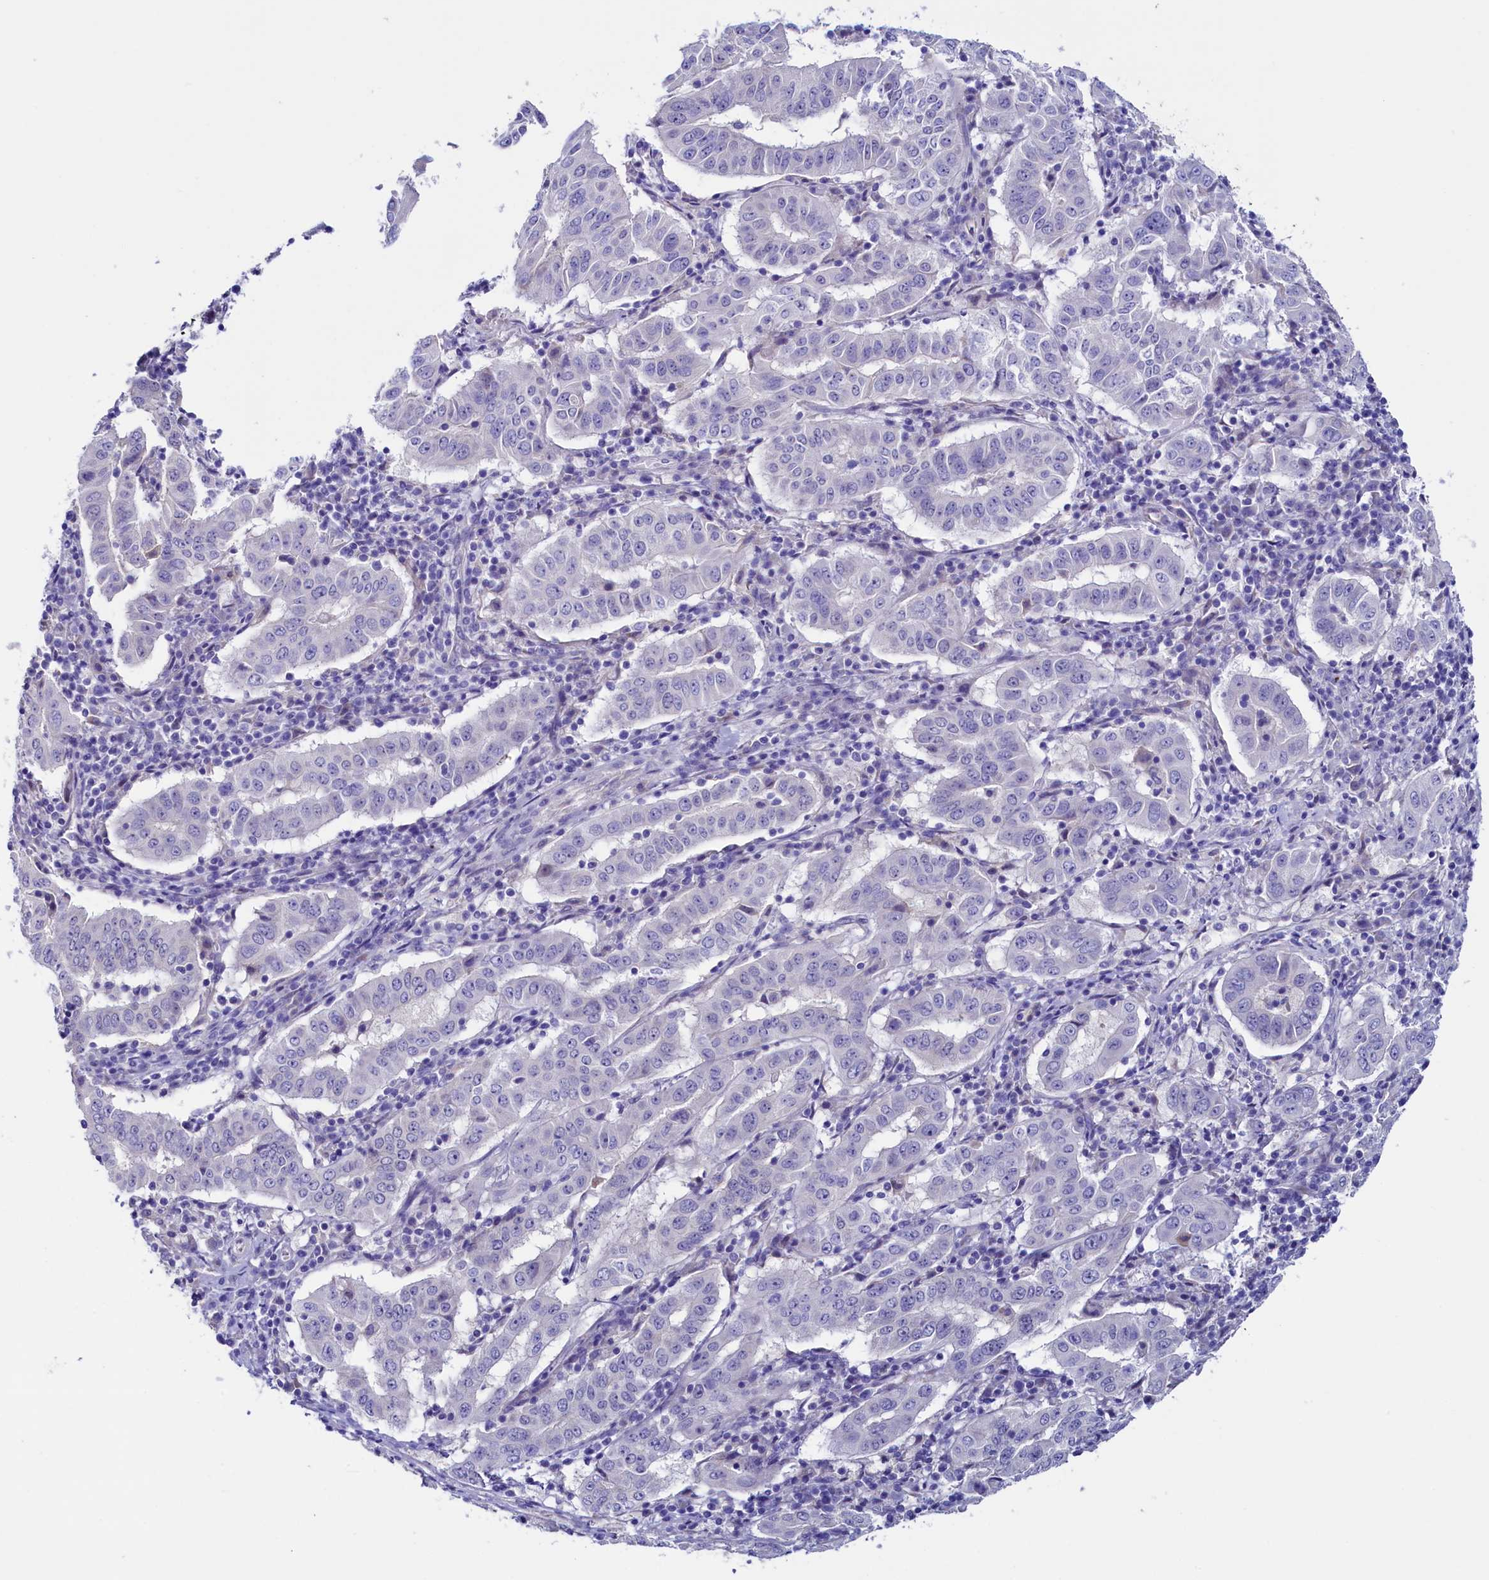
{"staining": {"intensity": "negative", "quantity": "none", "location": "none"}, "tissue": "pancreatic cancer", "cell_type": "Tumor cells", "image_type": "cancer", "snomed": [{"axis": "morphology", "description": "Adenocarcinoma, NOS"}, {"axis": "topography", "description": "Pancreas"}], "caption": "High power microscopy histopathology image of an IHC micrograph of pancreatic adenocarcinoma, revealing no significant positivity in tumor cells.", "gene": "FLYWCH2", "patient": {"sex": "male", "age": 63}}